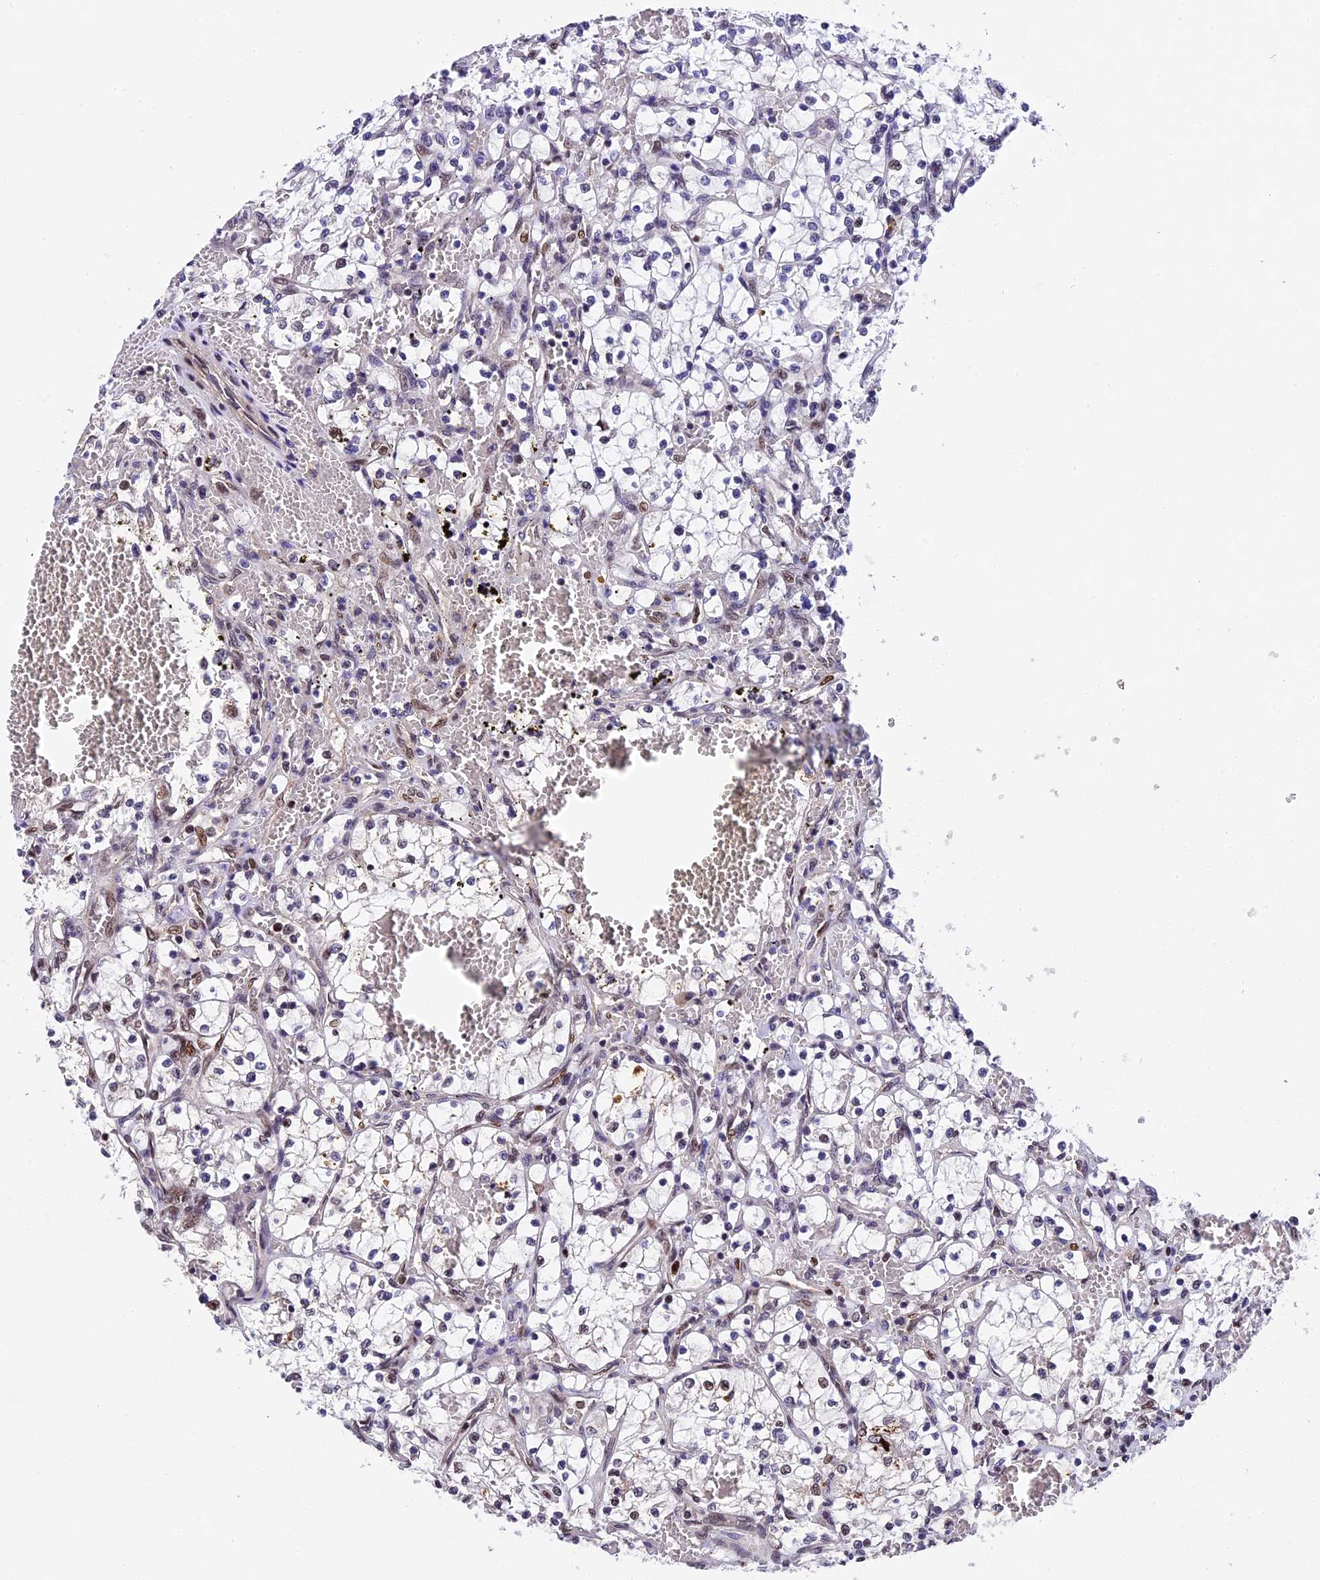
{"staining": {"intensity": "moderate", "quantity": "<25%", "location": "nuclear"}, "tissue": "renal cancer", "cell_type": "Tumor cells", "image_type": "cancer", "snomed": [{"axis": "morphology", "description": "Adenocarcinoma, NOS"}, {"axis": "topography", "description": "Kidney"}], "caption": "Moderate nuclear positivity is seen in about <25% of tumor cells in renal adenocarcinoma. Immunohistochemistry stains the protein of interest in brown and the nuclei are stained blue.", "gene": "CCSER1", "patient": {"sex": "female", "age": 69}}